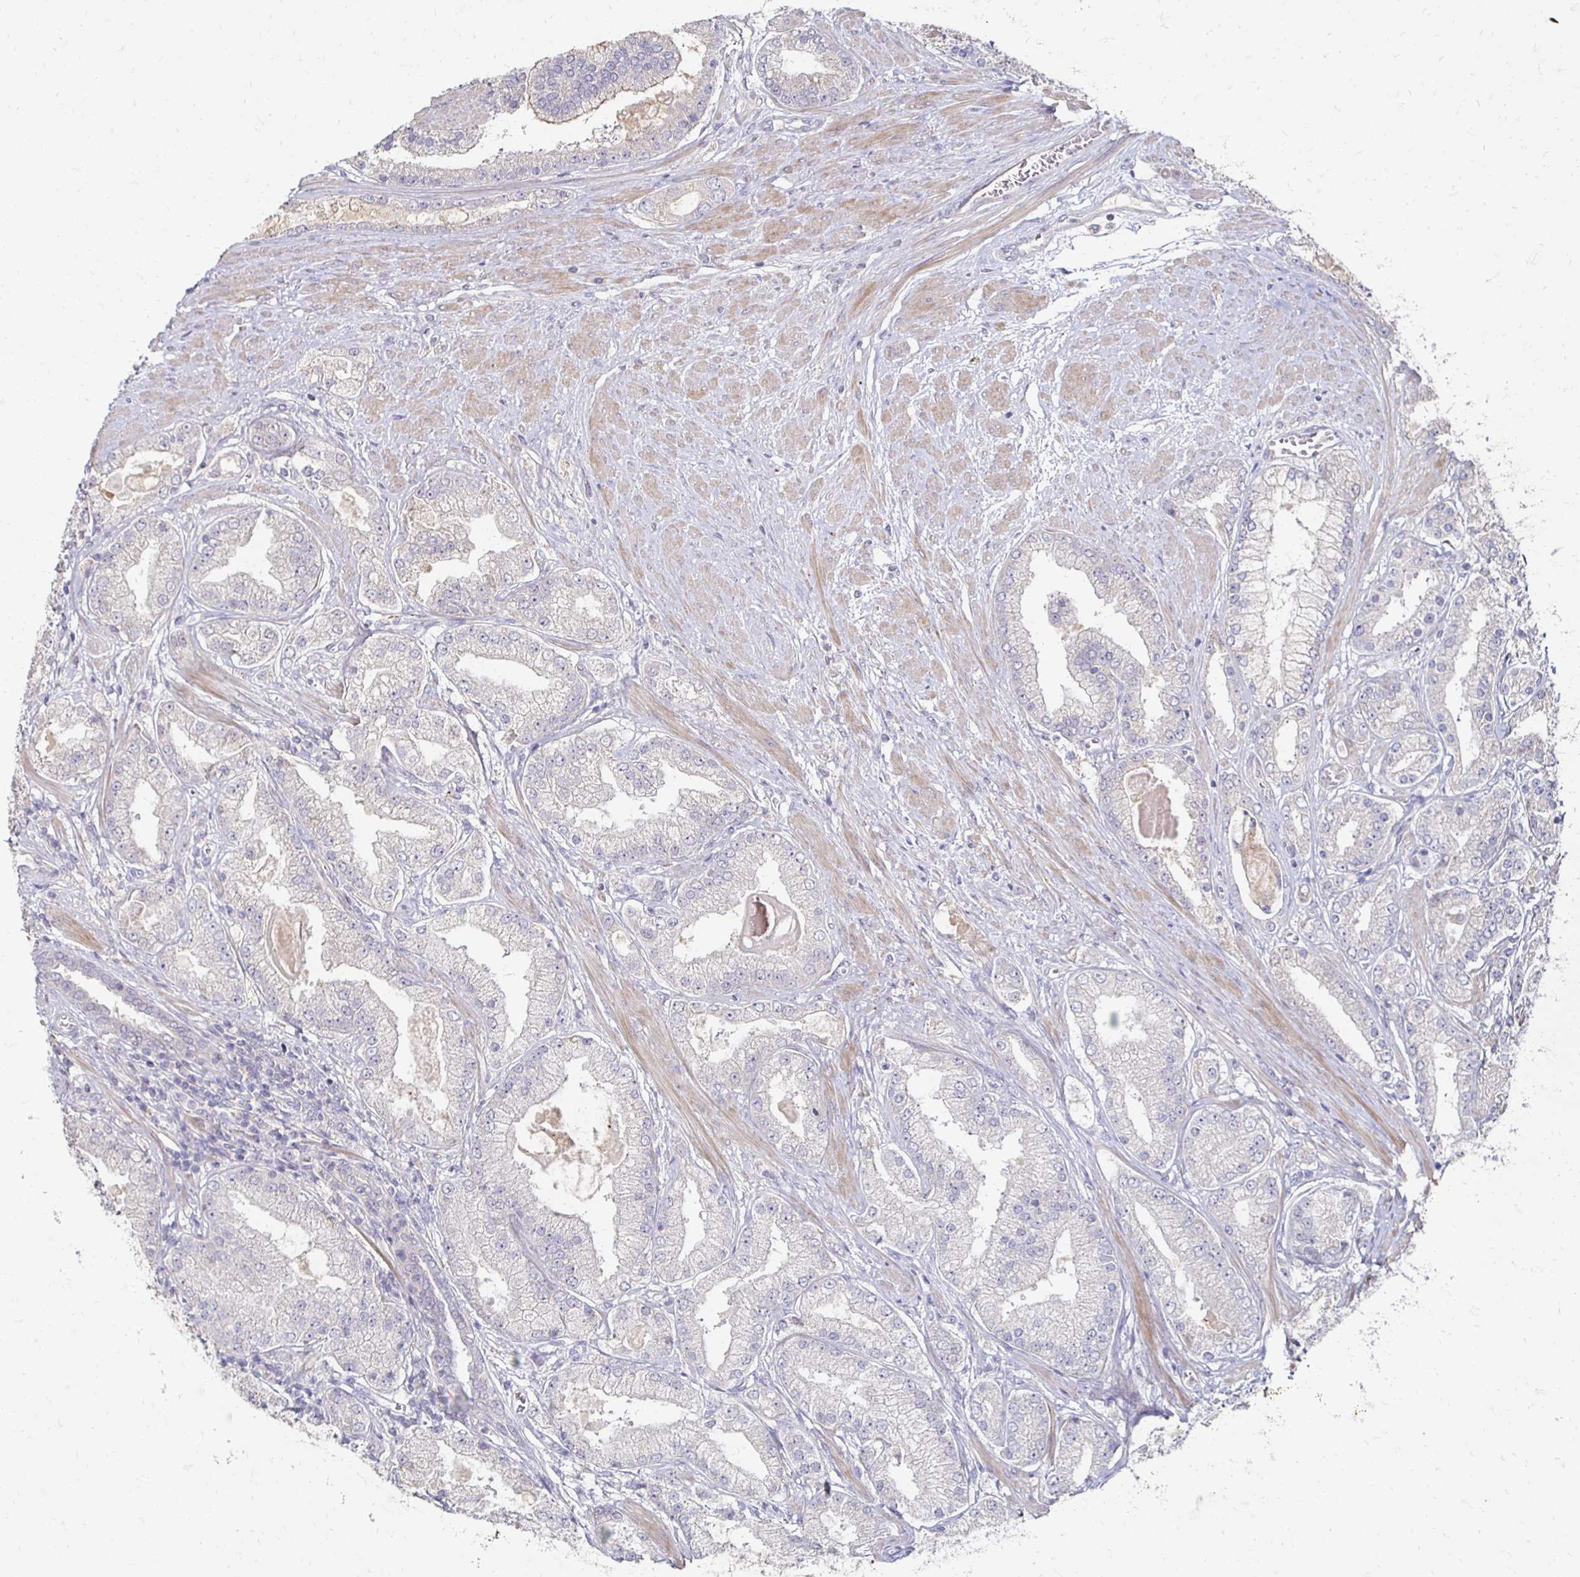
{"staining": {"intensity": "negative", "quantity": "none", "location": "none"}, "tissue": "prostate cancer", "cell_type": "Tumor cells", "image_type": "cancer", "snomed": [{"axis": "morphology", "description": "Adenocarcinoma, High grade"}, {"axis": "topography", "description": "Prostate"}], "caption": "The image demonstrates no staining of tumor cells in prostate cancer (high-grade adenocarcinoma).", "gene": "ZNF727", "patient": {"sex": "male", "age": 67}}